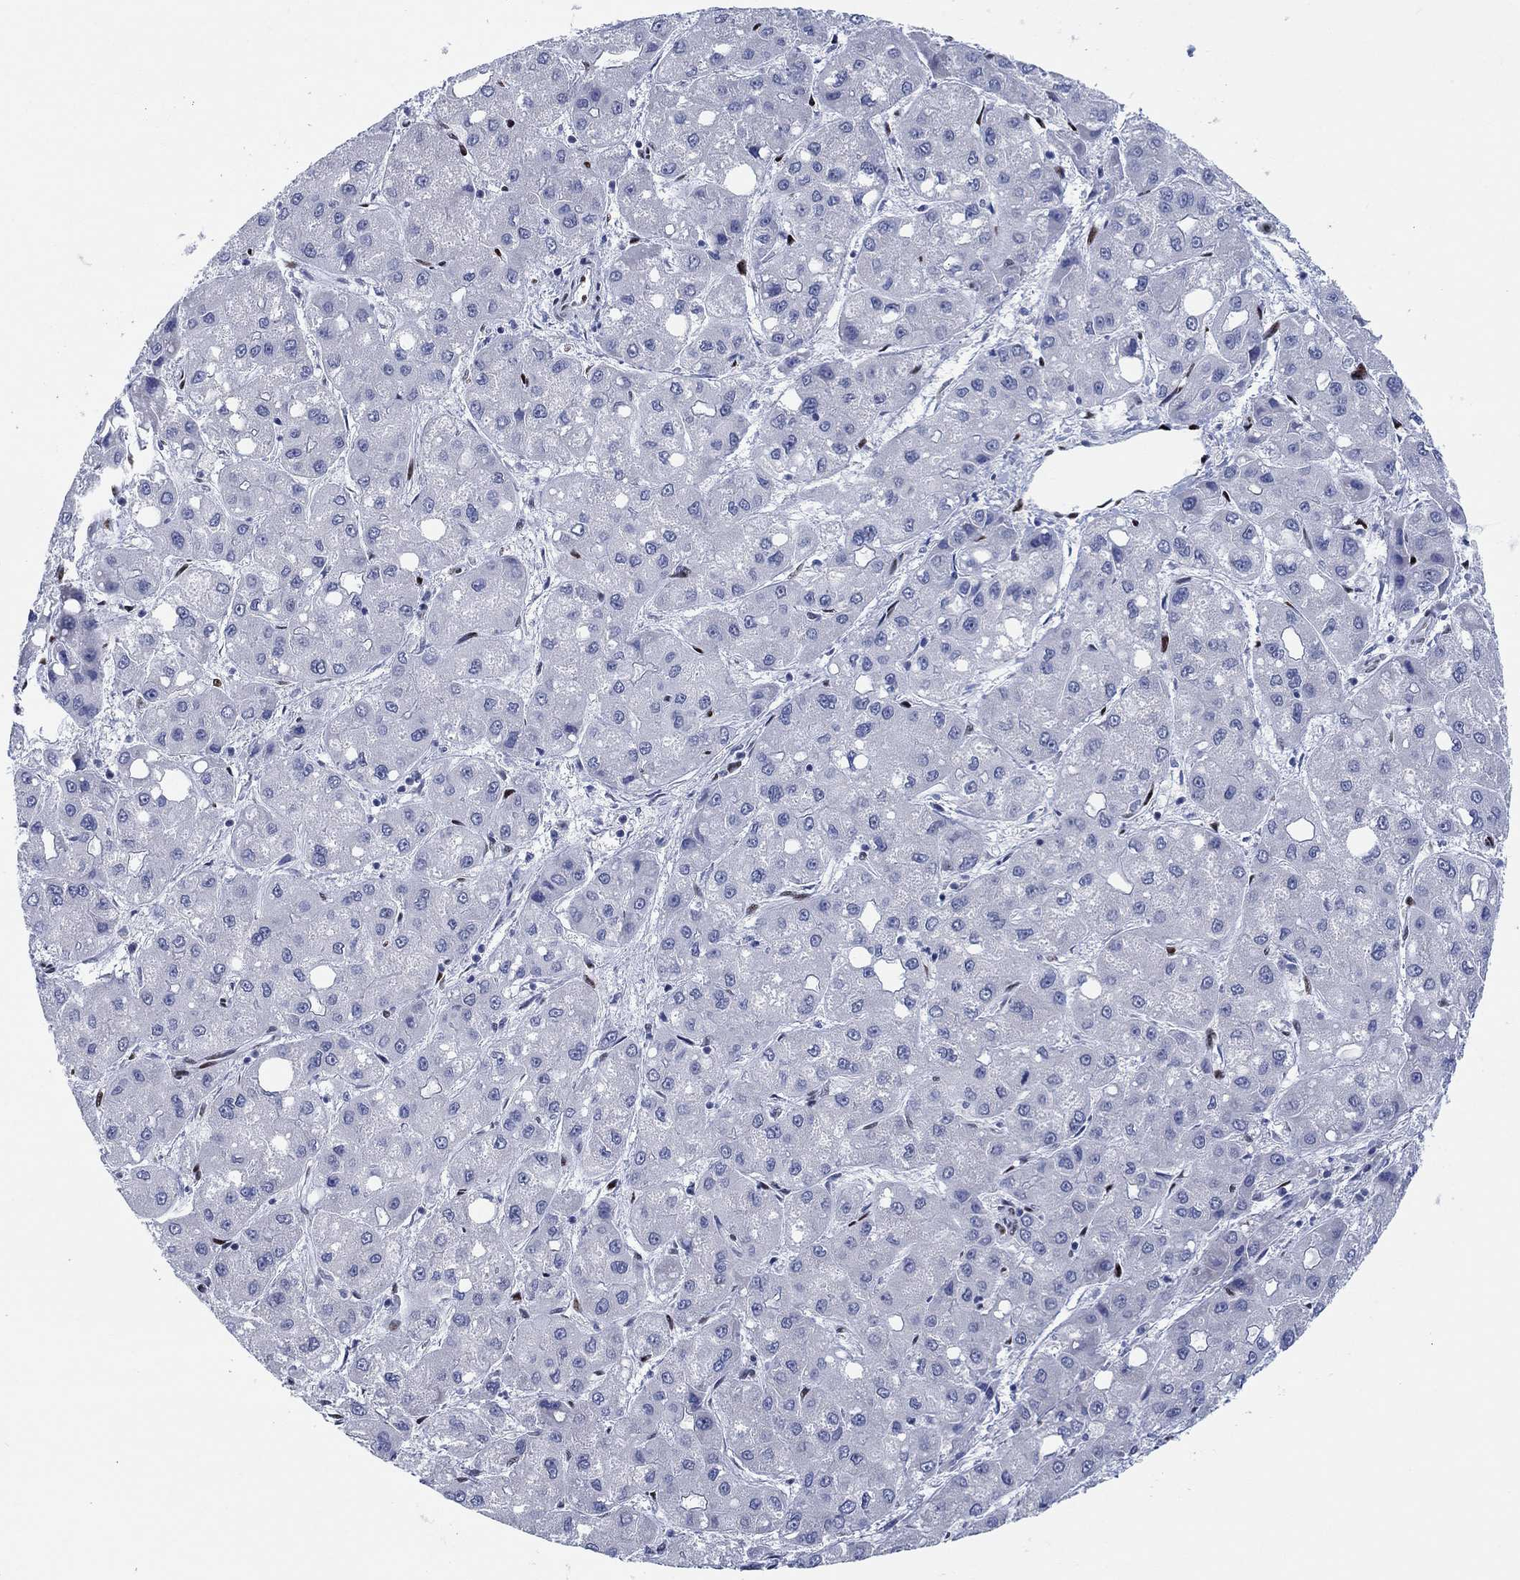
{"staining": {"intensity": "negative", "quantity": "none", "location": "none"}, "tissue": "liver cancer", "cell_type": "Tumor cells", "image_type": "cancer", "snomed": [{"axis": "morphology", "description": "Carcinoma, Hepatocellular, NOS"}, {"axis": "topography", "description": "Liver"}], "caption": "Tumor cells are negative for protein expression in human liver cancer (hepatocellular carcinoma).", "gene": "ZEB1", "patient": {"sex": "male", "age": 73}}